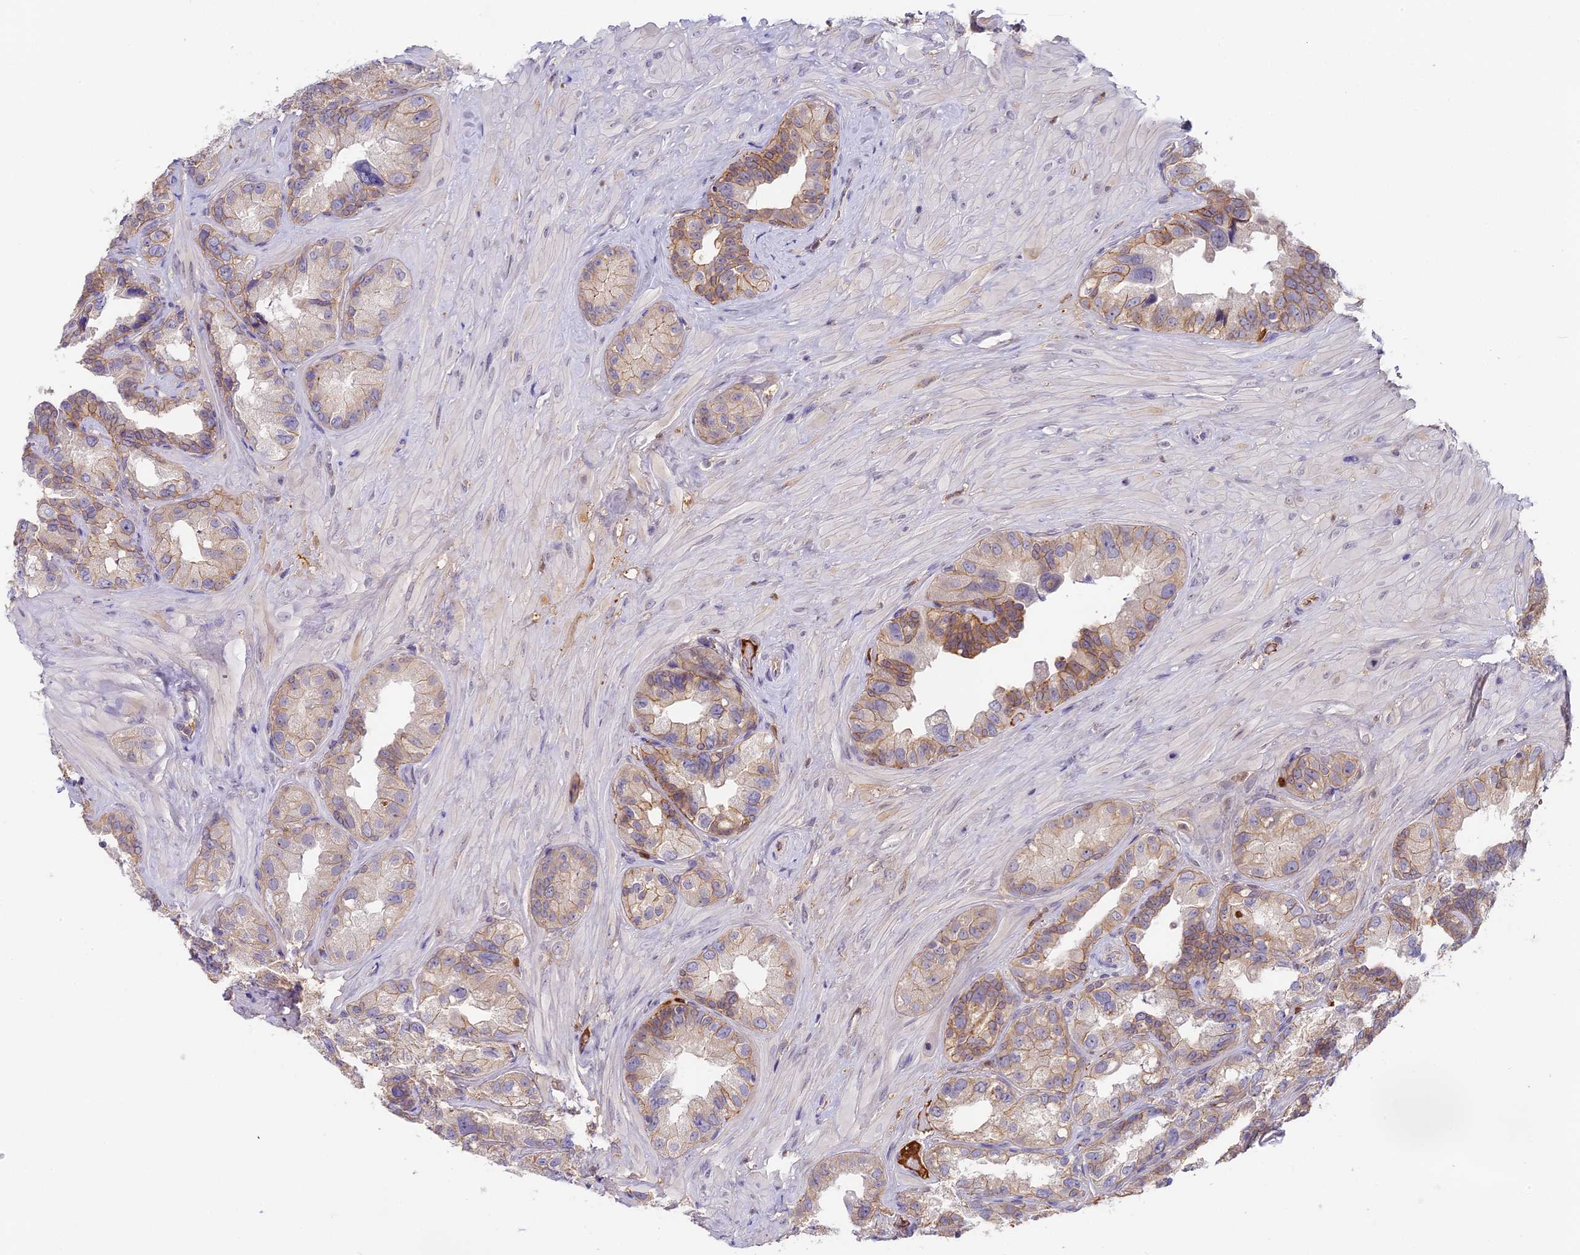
{"staining": {"intensity": "moderate", "quantity": "25%-75%", "location": "cytoplasmic/membranous"}, "tissue": "seminal vesicle", "cell_type": "Glandular cells", "image_type": "normal", "snomed": [{"axis": "morphology", "description": "Normal tissue, NOS"}, {"axis": "topography", "description": "Seminal veicle"}, {"axis": "topography", "description": "Peripheral nerve tissue"}], "caption": "DAB (3,3'-diaminobenzidine) immunohistochemical staining of normal human seminal vesicle exhibits moderate cytoplasmic/membranous protein expression in approximately 25%-75% of glandular cells. The protein is stained brown, and the nuclei are stained in blue (DAB IHC with brightfield microscopy, high magnification).", "gene": "ADGRD1", "patient": {"sex": "male", "age": 67}}